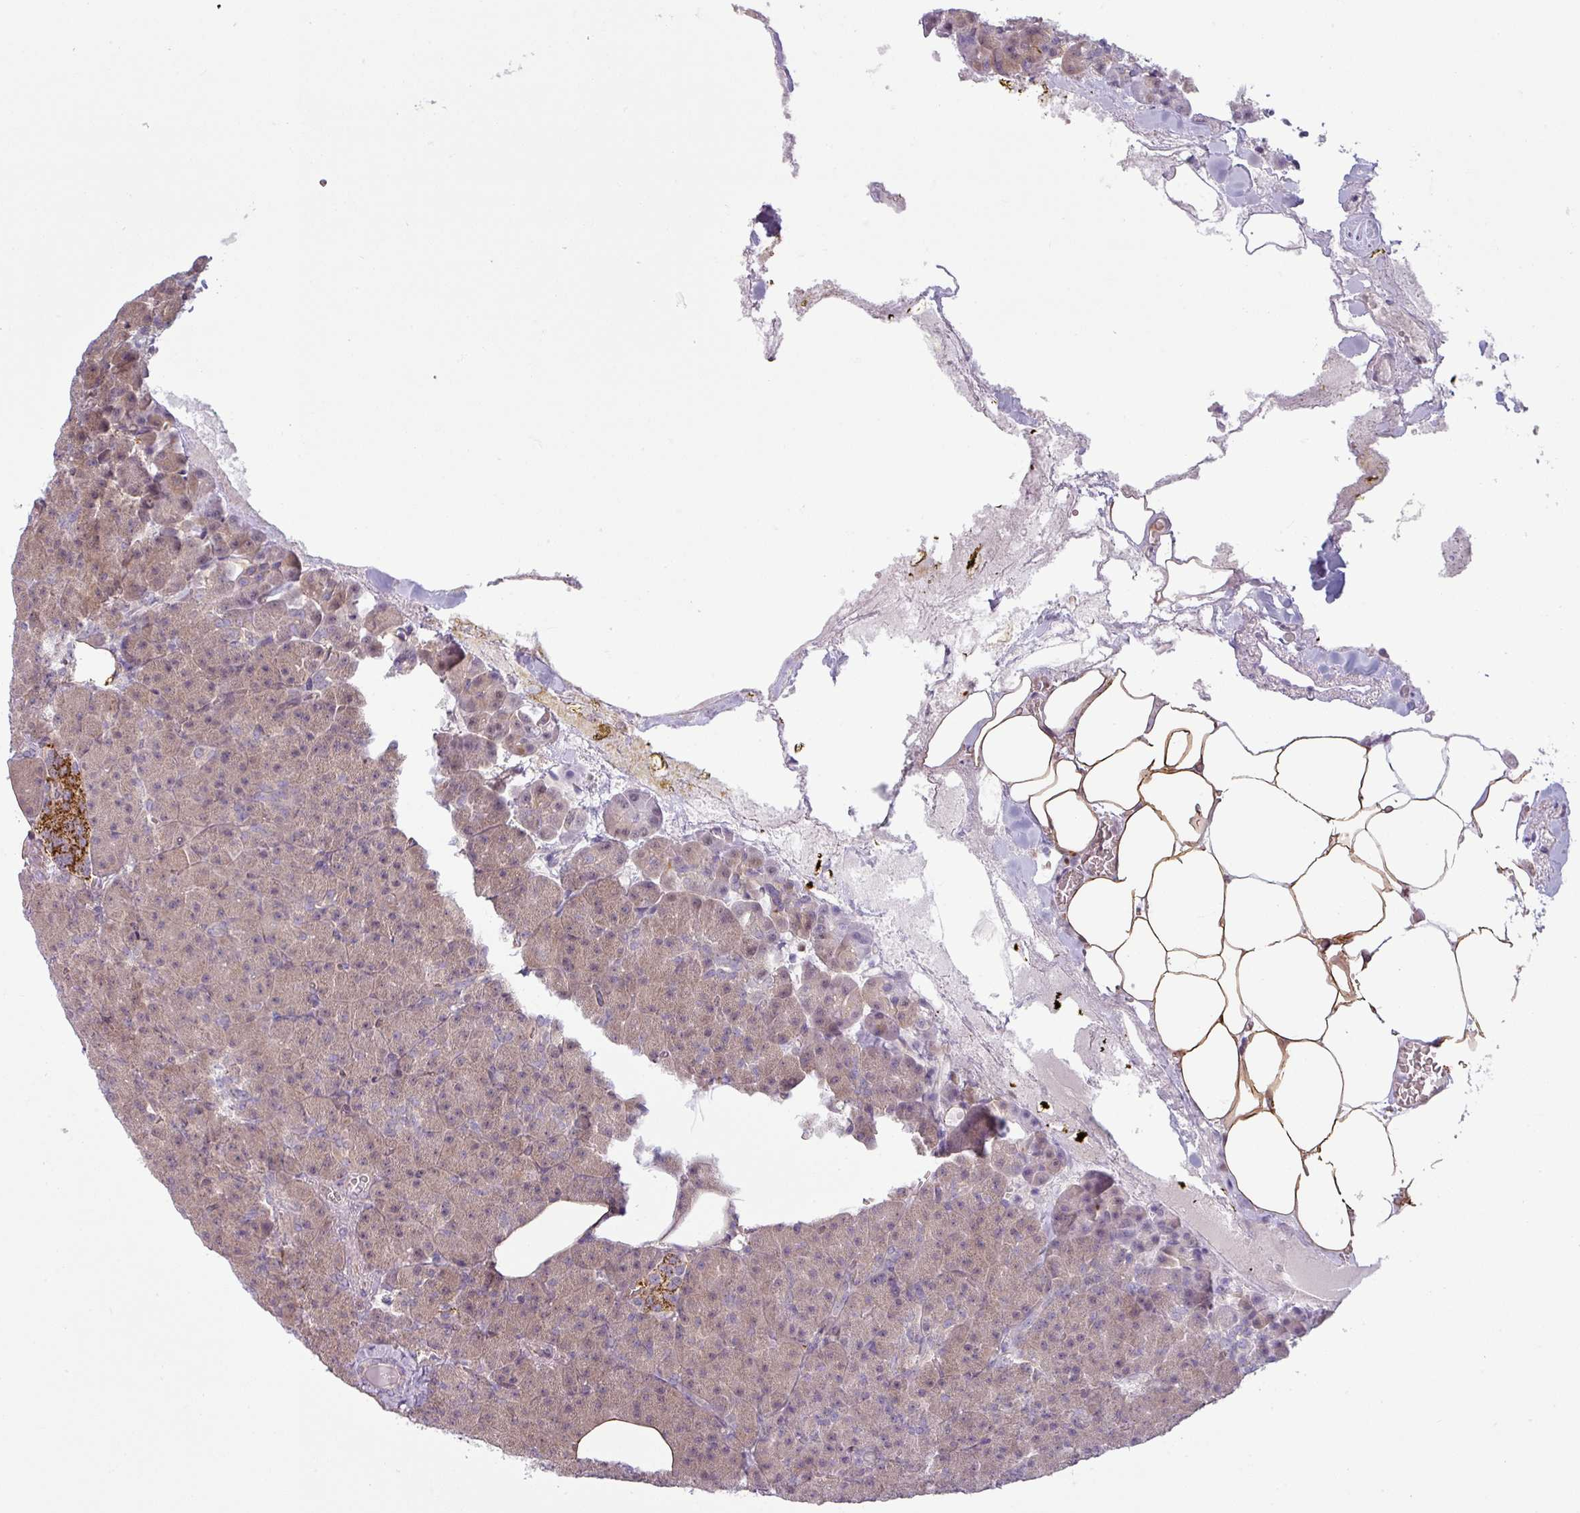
{"staining": {"intensity": "weak", "quantity": ">75%", "location": "cytoplasmic/membranous,nuclear"}, "tissue": "pancreas", "cell_type": "Exocrine glandular cells", "image_type": "normal", "snomed": [{"axis": "morphology", "description": "Normal tissue, NOS"}, {"axis": "topography", "description": "Pancreas"}], "caption": "High-magnification brightfield microscopy of normal pancreas stained with DAB (brown) and counterstained with hematoxylin (blue). exocrine glandular cells exhibit weak cytoplasmic/membranous,nuclear positivity is appreciated in about>75% of cells.", "gene": "CCDC144A", "patient": {"sex": "female", "age": 74}}